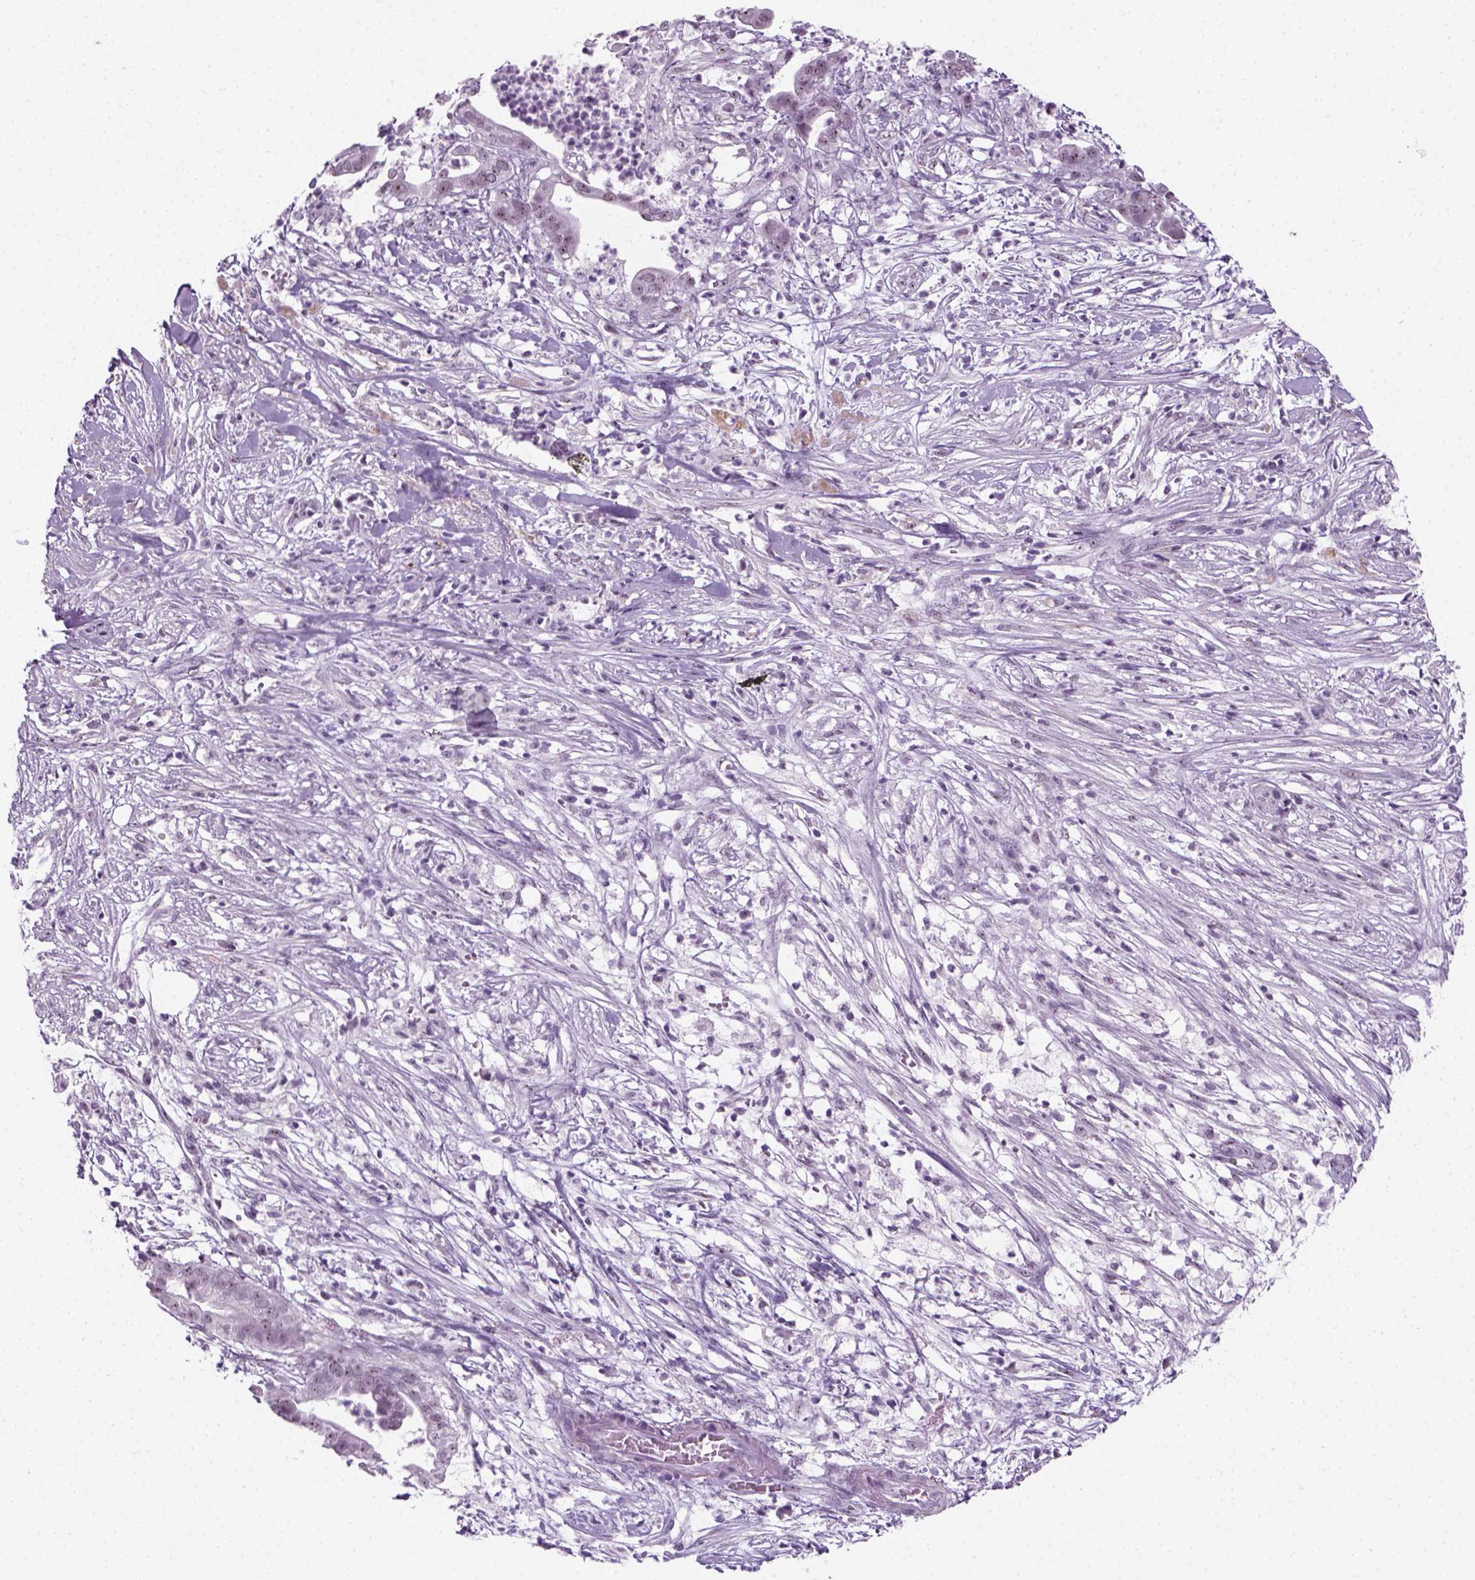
{"staining": {"intensity": "moderate", "quantity": "<25%", "location": "nuclear"}, "tissue": "pancreatic cancer", "cell_type": "Tumor cells", "image_type": "cancer", "snomed": [{"axis": "morphology", "description": "Adenocarcinoma, NOS"}, {"axis": "topography", "description": "Pancreas"}], "caption": "Immunohistochemistry (IHC) of pancreatic adenocarcinoma demonstrates low levels of moderate nuclear positivity in about <25% of tumor cells.", "gene": "ZNF865", "patient": {"sex": "male", "age": 61}}